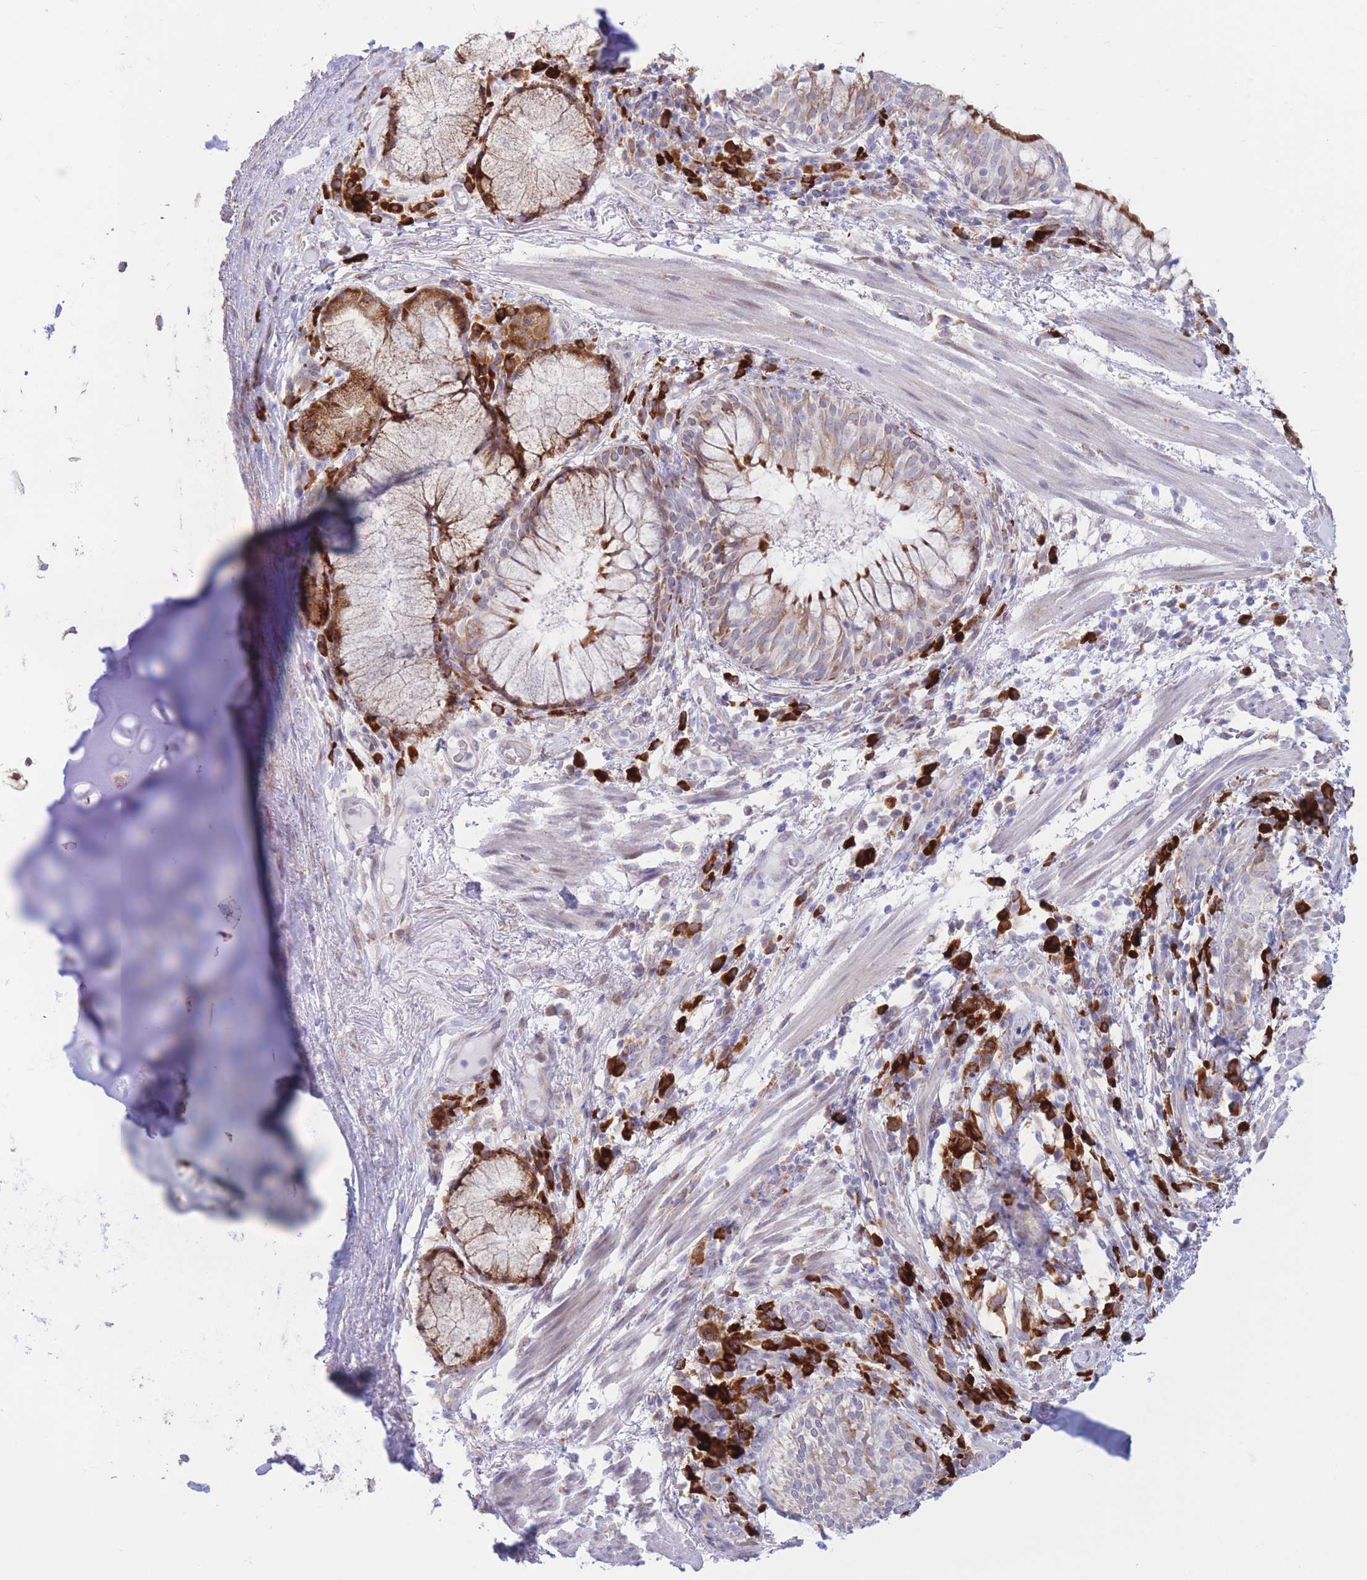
{"staining": {"intensity": "negative", "quantity": "none", "location": "none"}, "tissue": "soft tissue", "cell_type": "Chondrocytes", "image_type": "normal", "snomed": [{"axis": "morphology", "description": "Normal tissue, NOS"}, {"axis": "topography", "description": "Cartilage tissue"}, {"axis": "topography", "description": "Bronchus"}], "caption": "IHC of benign human soft tissue reveals no staining in chondrocytes.", "gene": "MYDGF", "patient": {"sex": "male", "age": 56}}